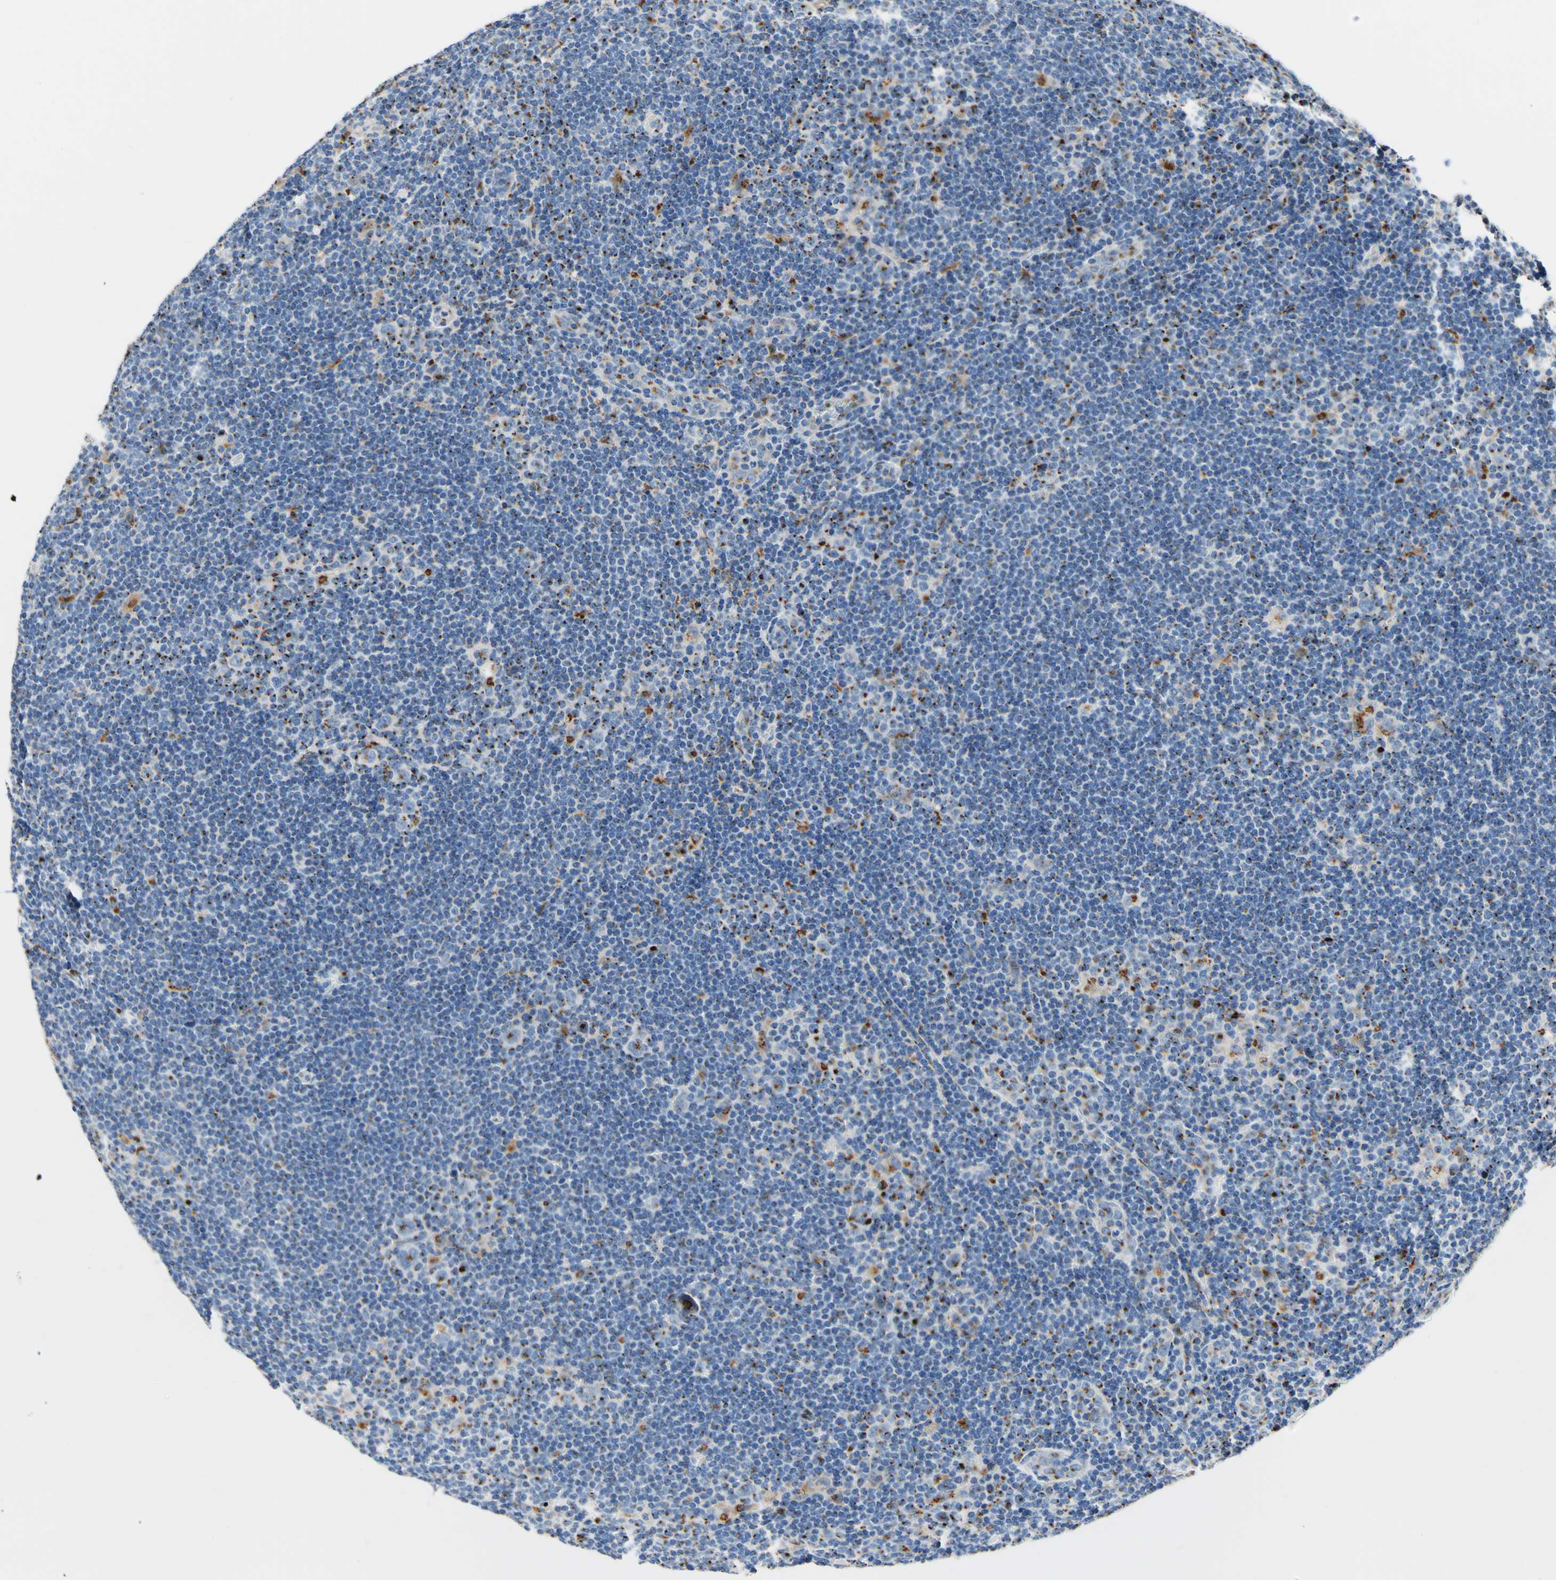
{"staining": {"intensity": "weak", "quantity": ">75%", "location": "cytoplasmic/membranous"}, "tissue": "lymphoma", "cell_type": "Tumor cells", "image_type": "cancer", "snomed": [{"axis": "morphology", "description": "Hodgkin's disease, NOS"}, {"axis": "topography", "description": "Lymph node"}], "caption": "Hodgkin's disease stained for a protein (brown) reveals weak cytoplasmic/membranous positive positivity in approximately >75% of tumor cells.", "gene": "GALNT2", "patient": {"sex": "female", "age": 57}}